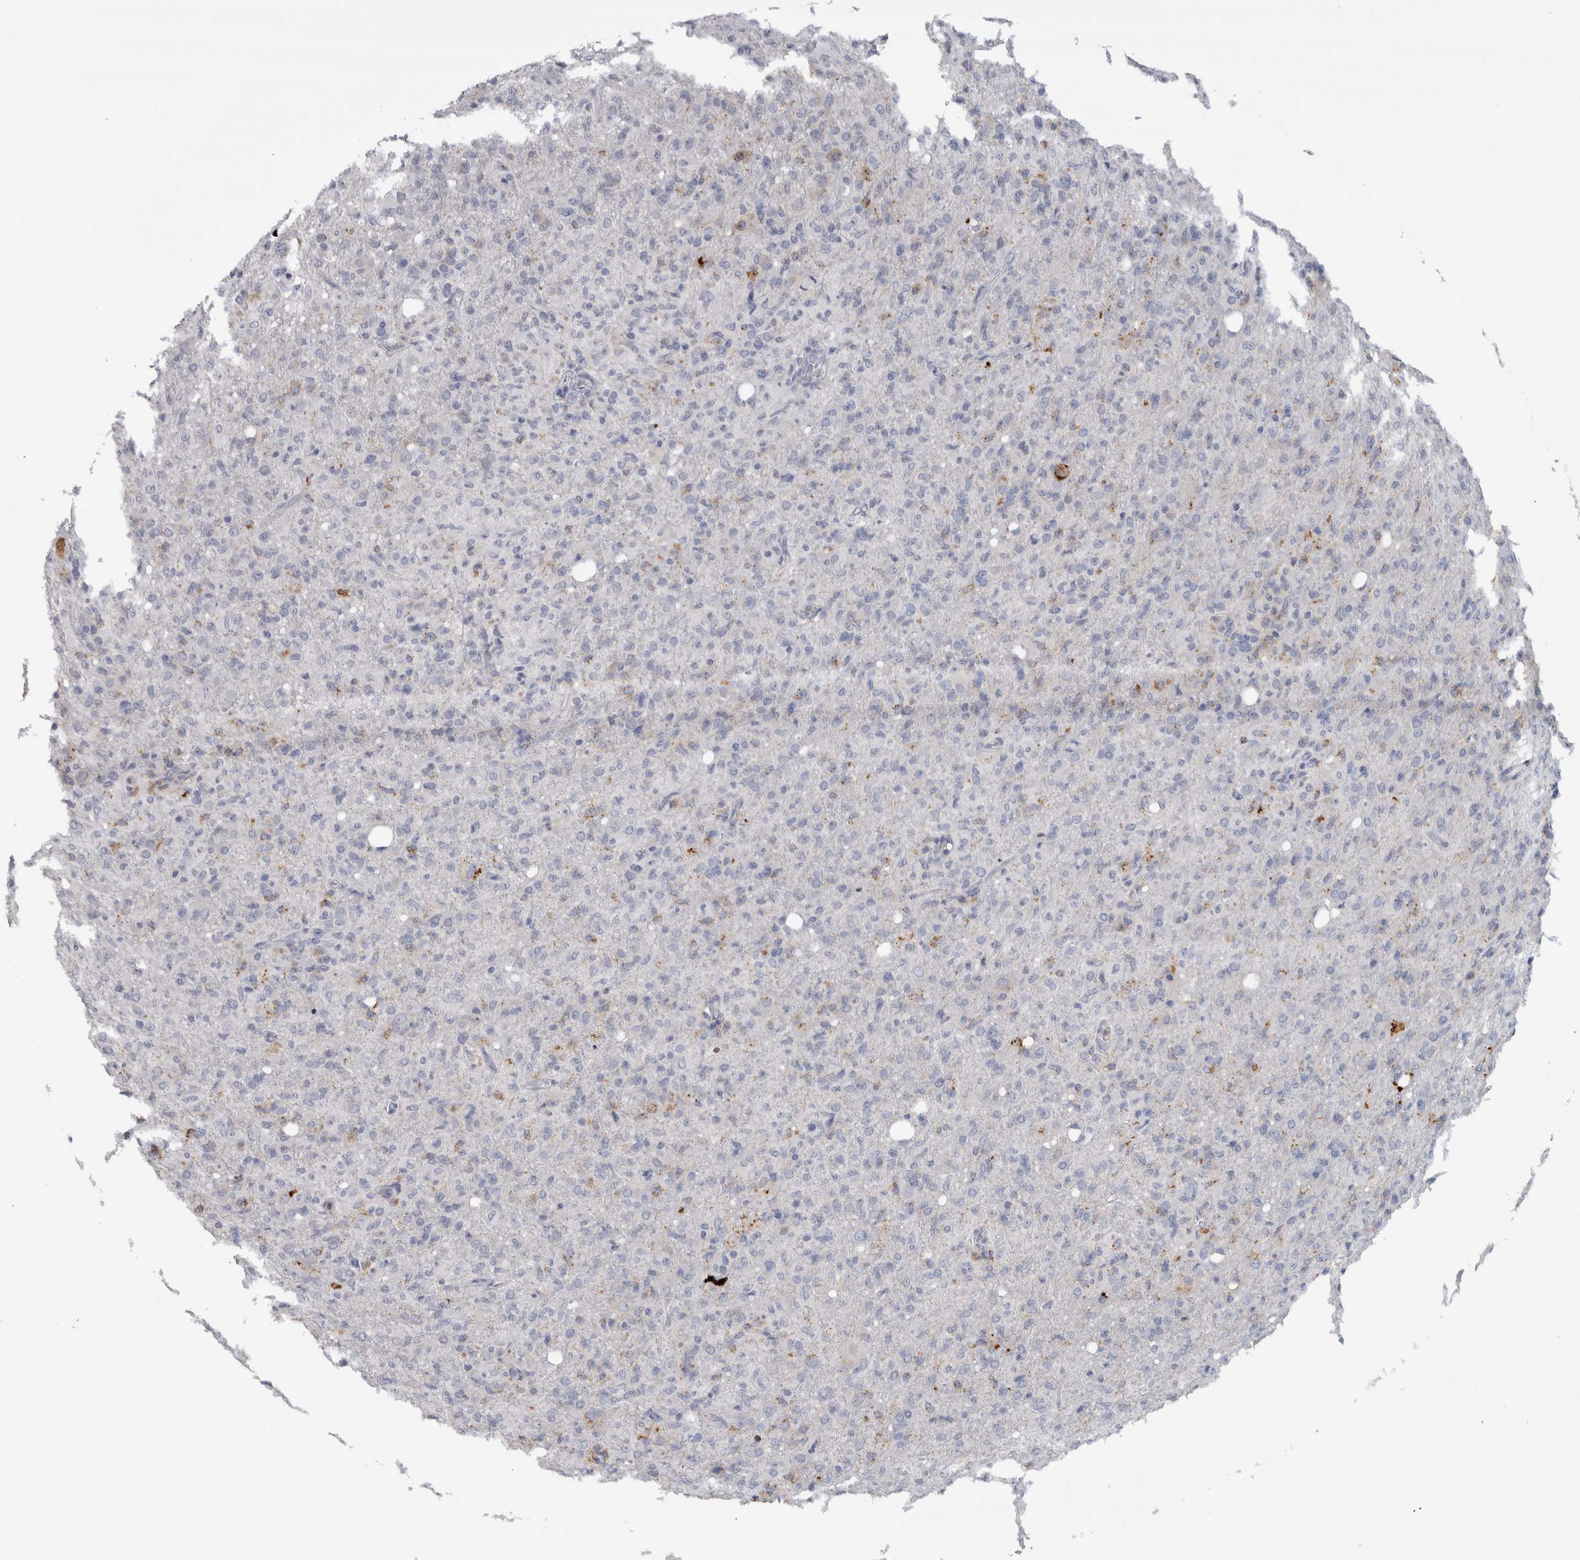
{"staining": {"intensity": "negative", "quantity": "none", "location": "none"}, "tissue": "glioma", "cell_type": "Tumor cells", "image_type": "cancer", "snomed": [{"axis": "morphology", "description": "Glioma, malignant, High grade"}, {"axis": "topography", "description": "Brain"}], "caption": "Immunohistochemical staining of human glioma shows no significant staining in tumor cells. Nuclei are stained in blue.", "gene": "CD63", "patient": {"sex": "female", "age": 57}}